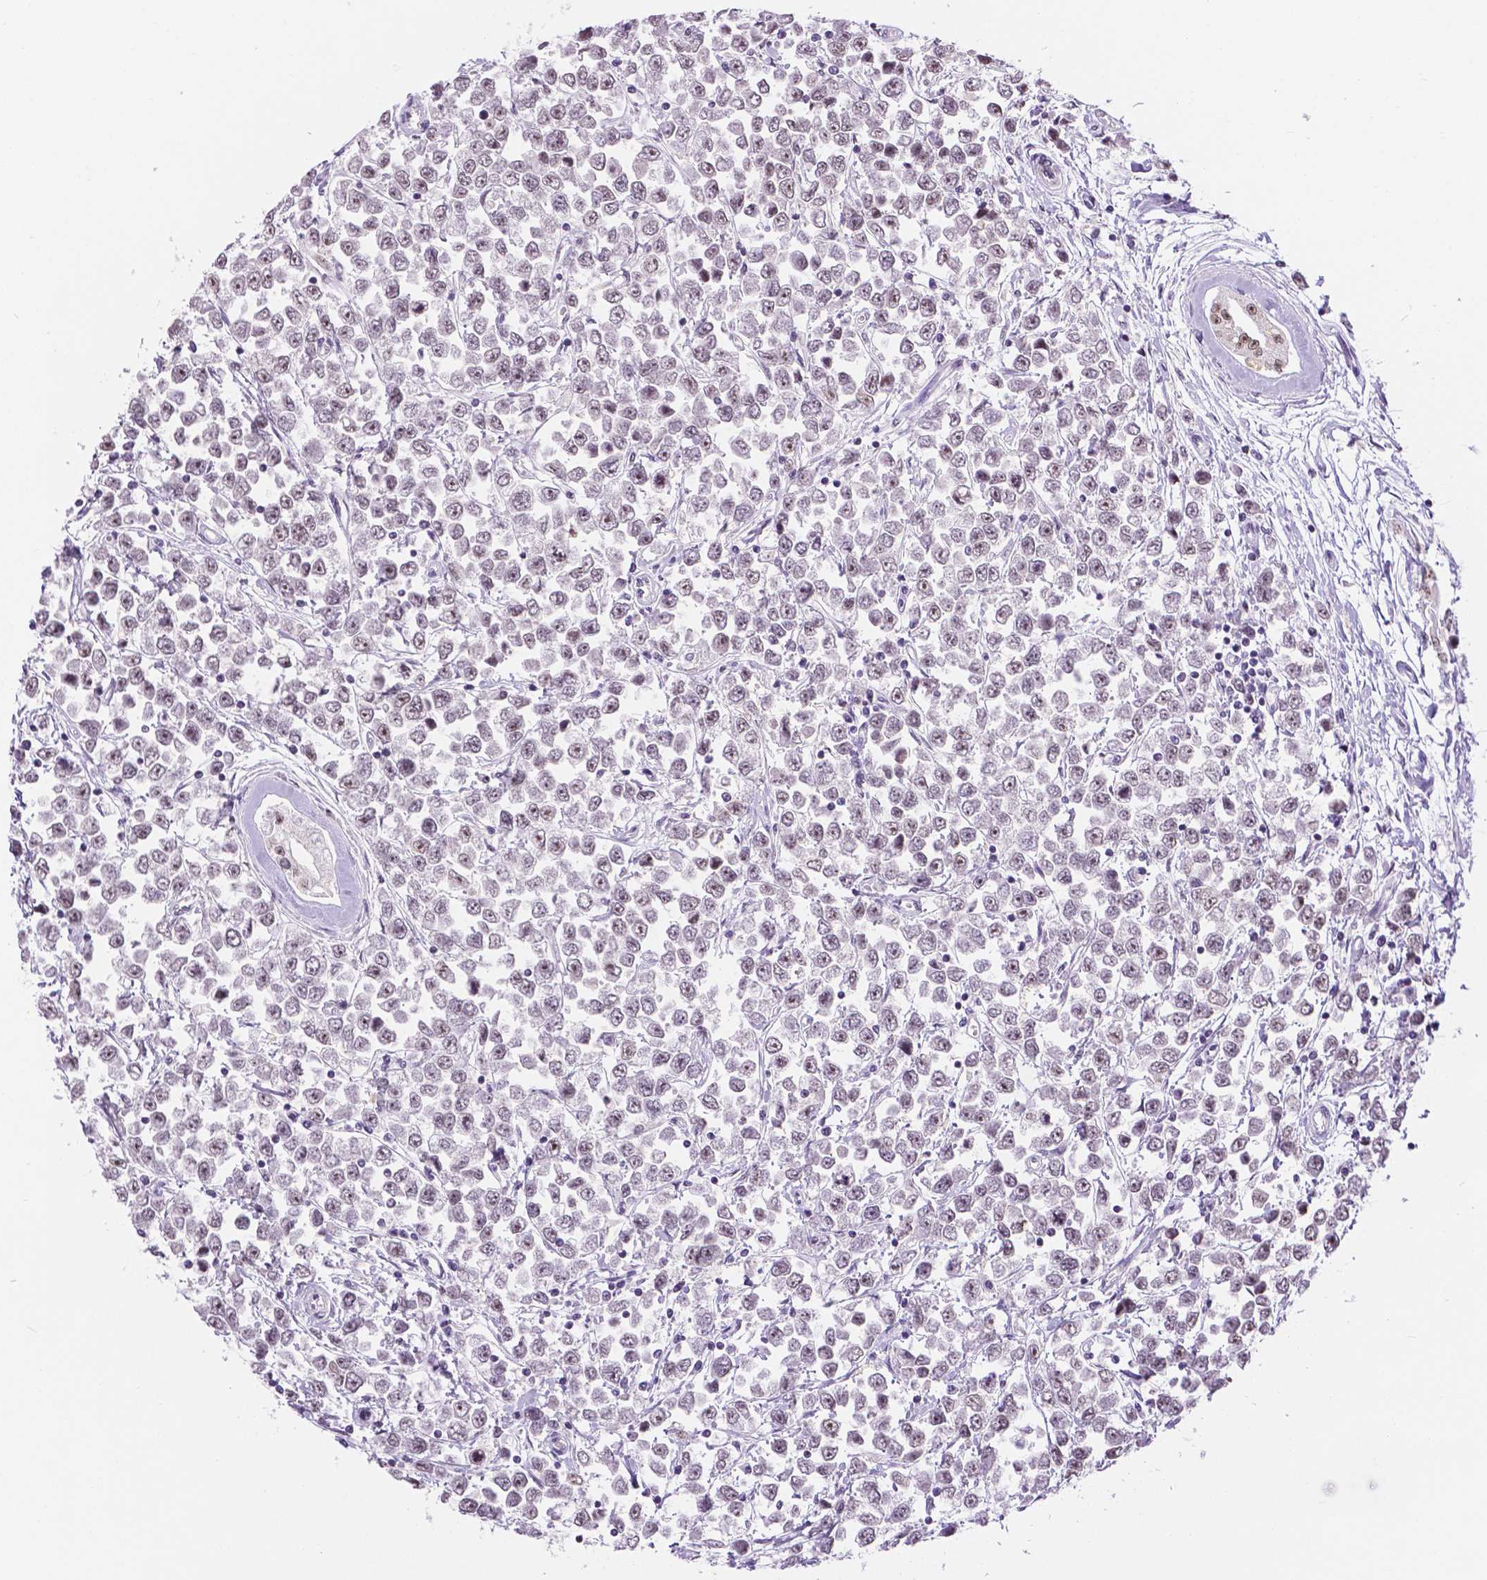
{"staining": {"intensity": "weak", "quantity": "<25%", "location": "nuclear"}, "tissue": "testis cancer", "cell_type": "Tumor cells", "image_type": "cancer", "snomed": [{"axis": "morphology", "description": "Seminoma, NOS"}, {"axis": "topography", "description": "Testis"}], "caption": "DAB (3,3'-diaminobenzidine) immunohistochemical staining of human testis cancer exhibits no significant staining in tumor cells.", "gene": "NHP2", "patient": {"sex": "male", "age": 34}}